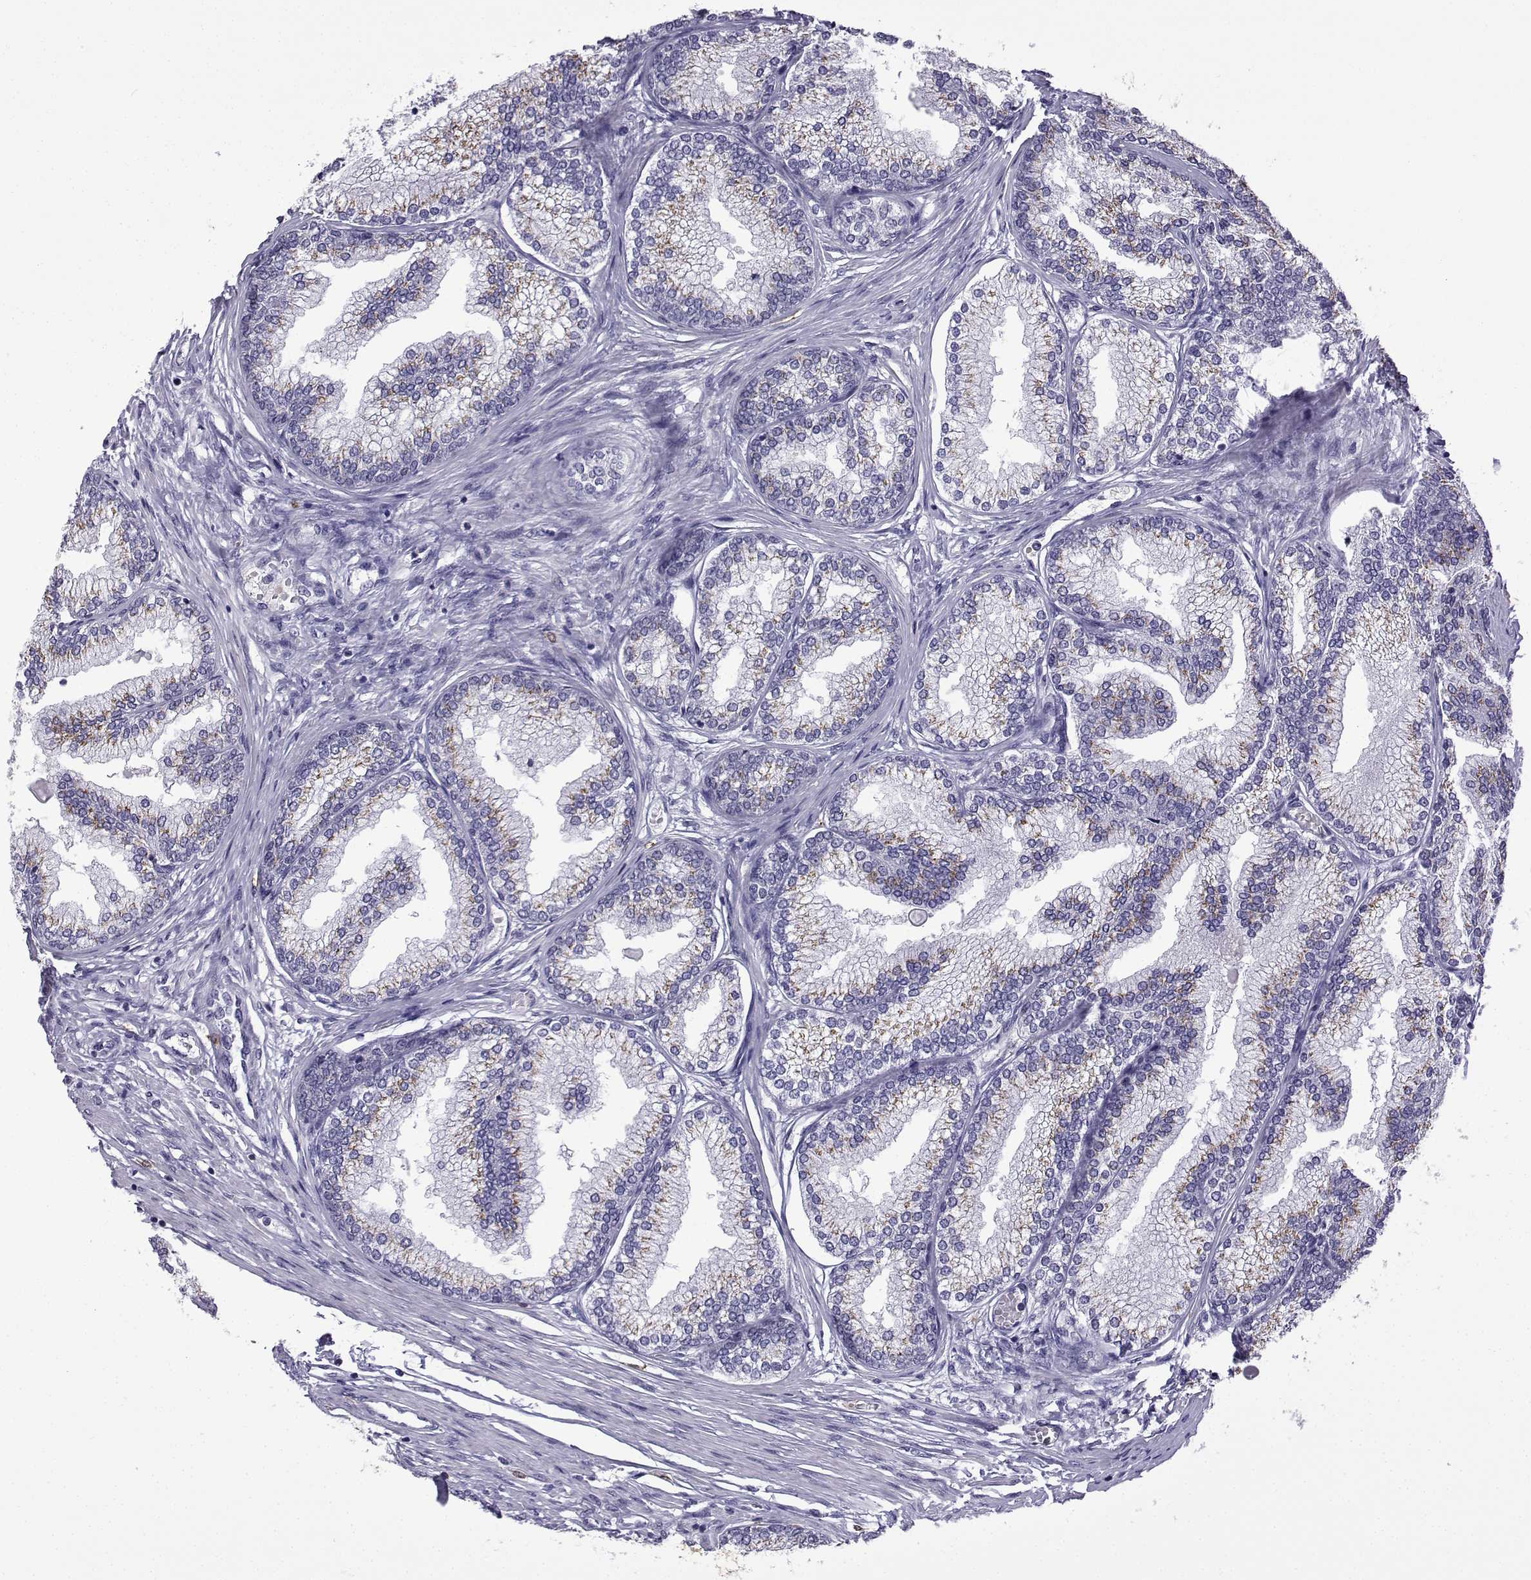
{"staining": {"intensity": "moderate", "quantity": "25%-75%", "location": "cytoplasmic/membranous"}, "tissue": "prostate", "cell_type": "Glandular cells", "image_type": "normal", "snomed": [{"axis": "morphology", "description": "Normal tissue, NOS"}, {"axis": "topography", "description": "Prostate"}], "caption": "Moderate cytoplasmic/membranous expression for a protein is seen in about 25%-75% of glandular cells of benign prostate using immunohistochemistry.", "gene": "HTR7", "patient": {"sex": "male", "age": 72}}